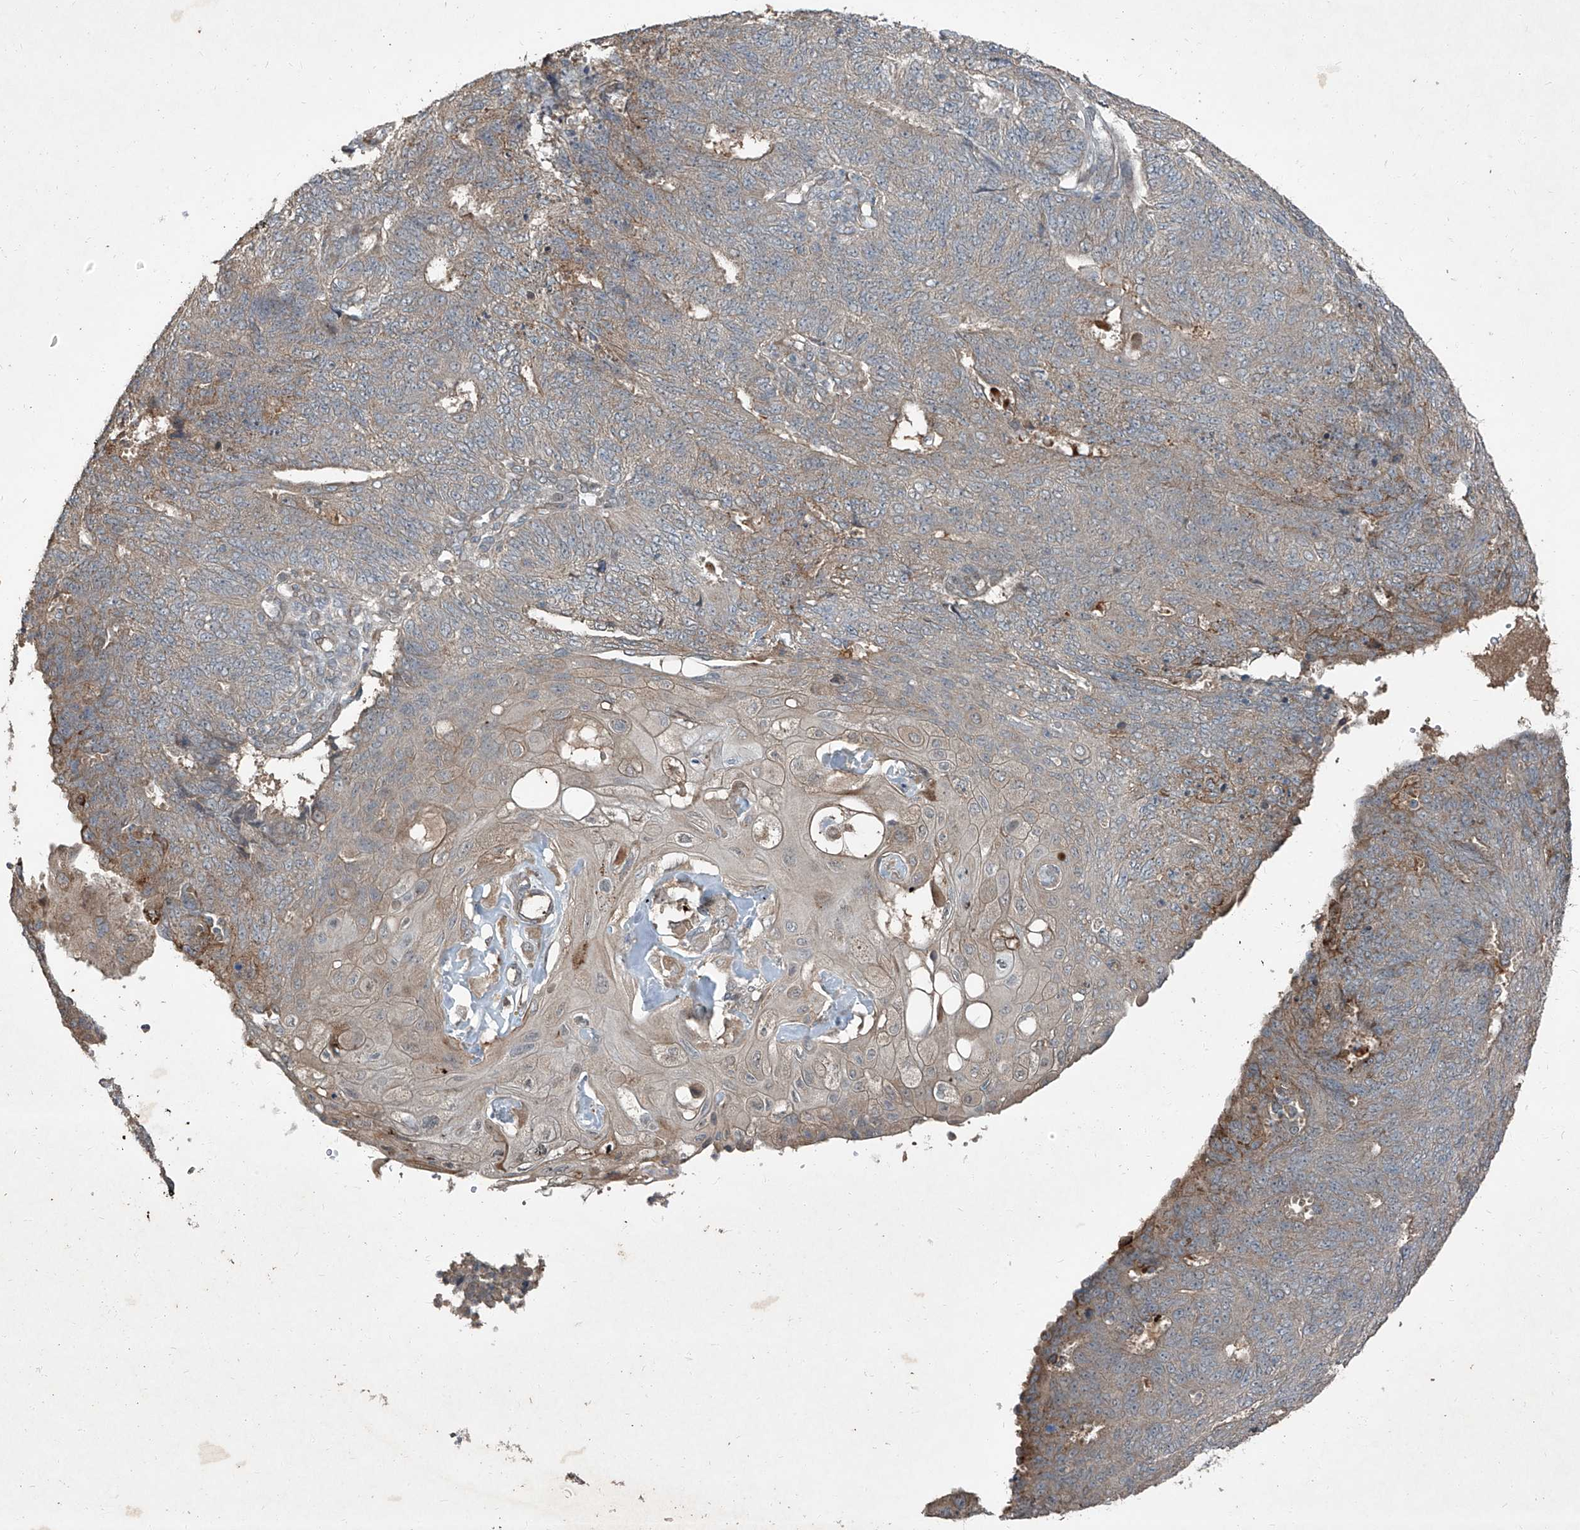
{"staining": {"intensity": "moderate", "quantity": "<25%", "location": "cytoplasmic/membranous"}, "tissue": "endometrial cancer", "cell_type": "Tumor cells", "image_type": "cancer", "snomed": [{"axis": "morphology", "description": "Adenocarcinoma, NOS"}, {"axis": "topography", "description": "Endometrium"}], "caption": "IHC (DAB (3,3'-diaminobenzidine)) staining of endometrial cancer displays moderate cytoplasmic/membranous protein staining in approximately <25% of tumor cells.", "gene": "CCN1", "patient": {"sex": "female", "age": 32}}